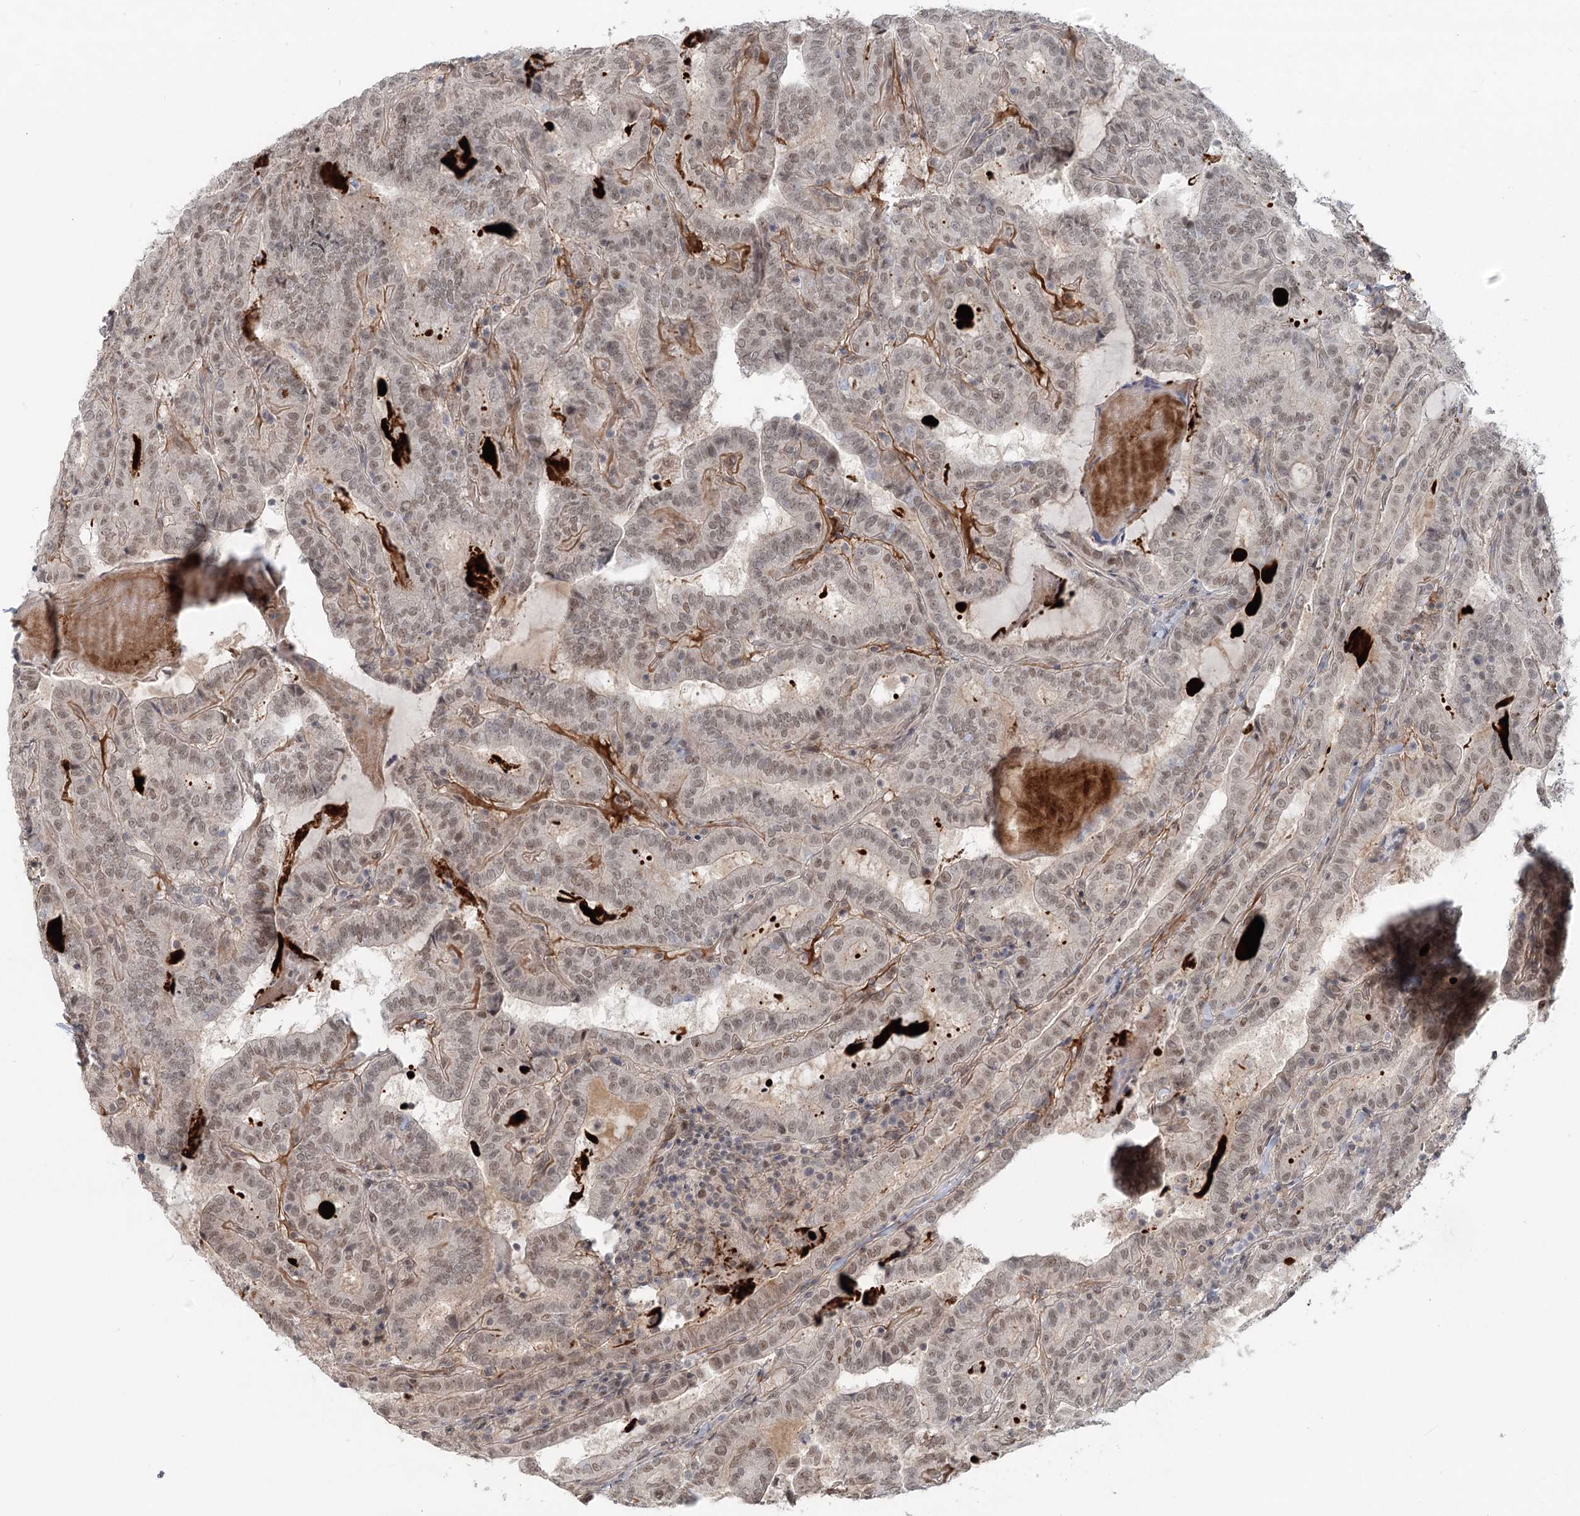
{"staining": {"intensity": "weak", "quantity": ">75%", "location": "nuclear"}, "tissue": "thyroid cancer", "cell_type": "Tumor cells", "image_type": "cancer", "snomed": [{"axis": "morphology", "description": "Papillary adenocarcinoma, NOS"}, {"axis": "topography", "description": "Thyroid gland"}], "caption": "Immunohistochemistry staining of thyroid cancer (papillary adenocarcinoma), which shows low levels of weak nuclear expression in about >75% of tumor cells indicating weak nuclear protein expression. The staining was performed using DAB (brown) for protein detection and nuclei were counterstained in hematoxylin (blue).", "gene": "R3HCC1L", "patient": {"sex": "female", "age": 72}}